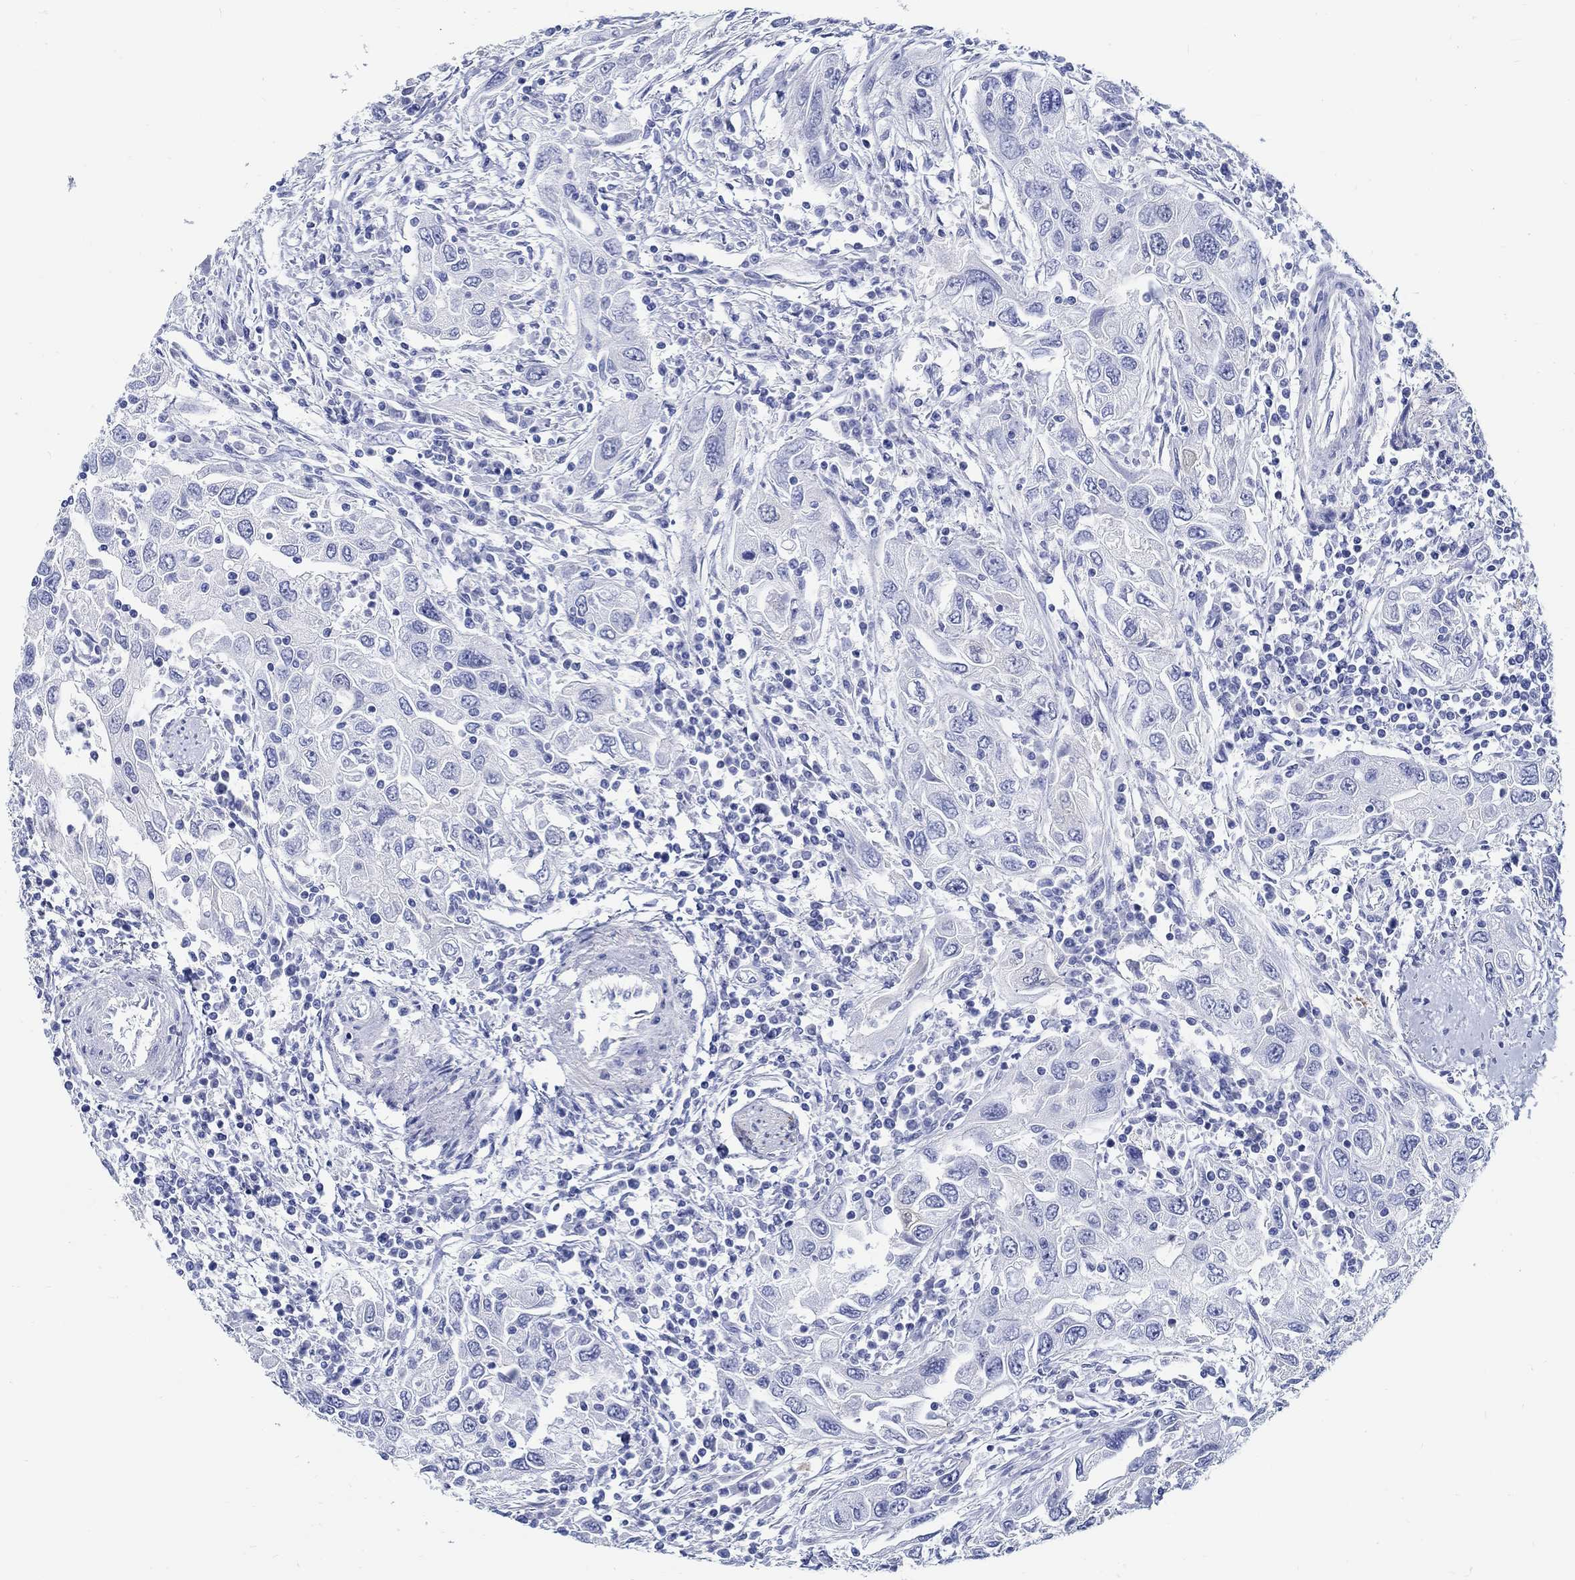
{"staining": {"intensity": "negative", "quantity": "none", "location": "none"}, "tissue": "urothelial cancer", "cell_type": "Tumor cells", "image_type": "cancer", "snomed": [{"axis": "morphology", "description": "Urothelial carcinoma, High grade"}, {"axis": "topography", "description": "Urinary bladder"}], "caption": "A histopathology image of urothelial cancer stained for a protein demonstrates no brown staining in tumor cells.", "gene": "FBXO2", "patient": {"sex": "male", "age": 76}}